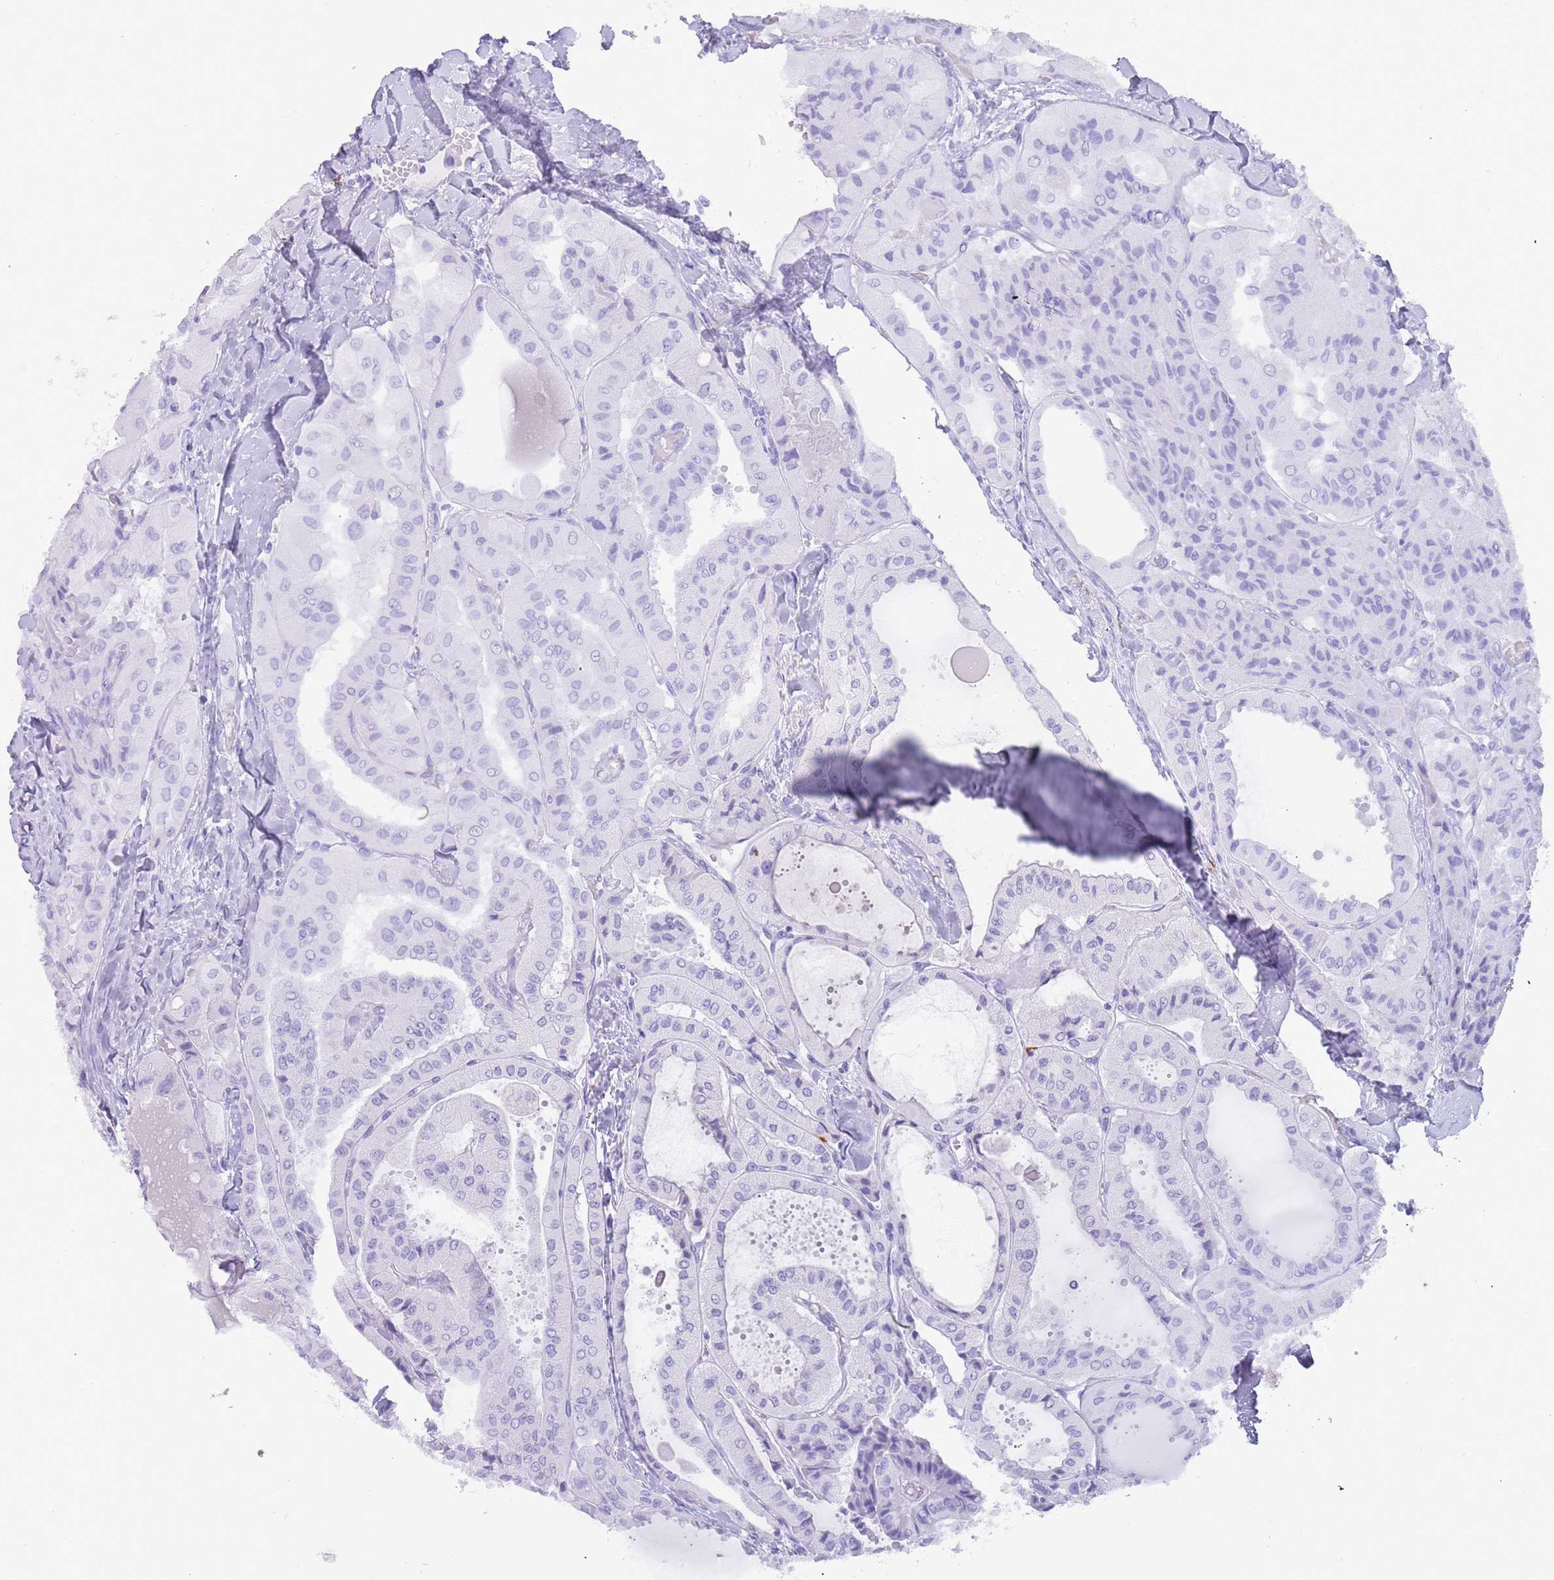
{"staining": {"intensity": "negative", "quantity": "none", "location": "none"}, "tissue": "thyroid cancer", "cell_type": "Tumor cells", "image_type": "cancer", "snomed": [{"axis": "morphology", "description": "Normal tissue, NOS"}, {"axis": "morphology", "description": "Papillary adenocarcinoma, NOS"}, {"axis": "topography", "description": "Thyroid gland"}], "caption": "Immunohistochemical staining of papillary adenocarcinoma (thyroid) reveals no significant expression in tumor cells.", "gene": "MYADML2", "patient": {"sex": "female", "age": 59}}